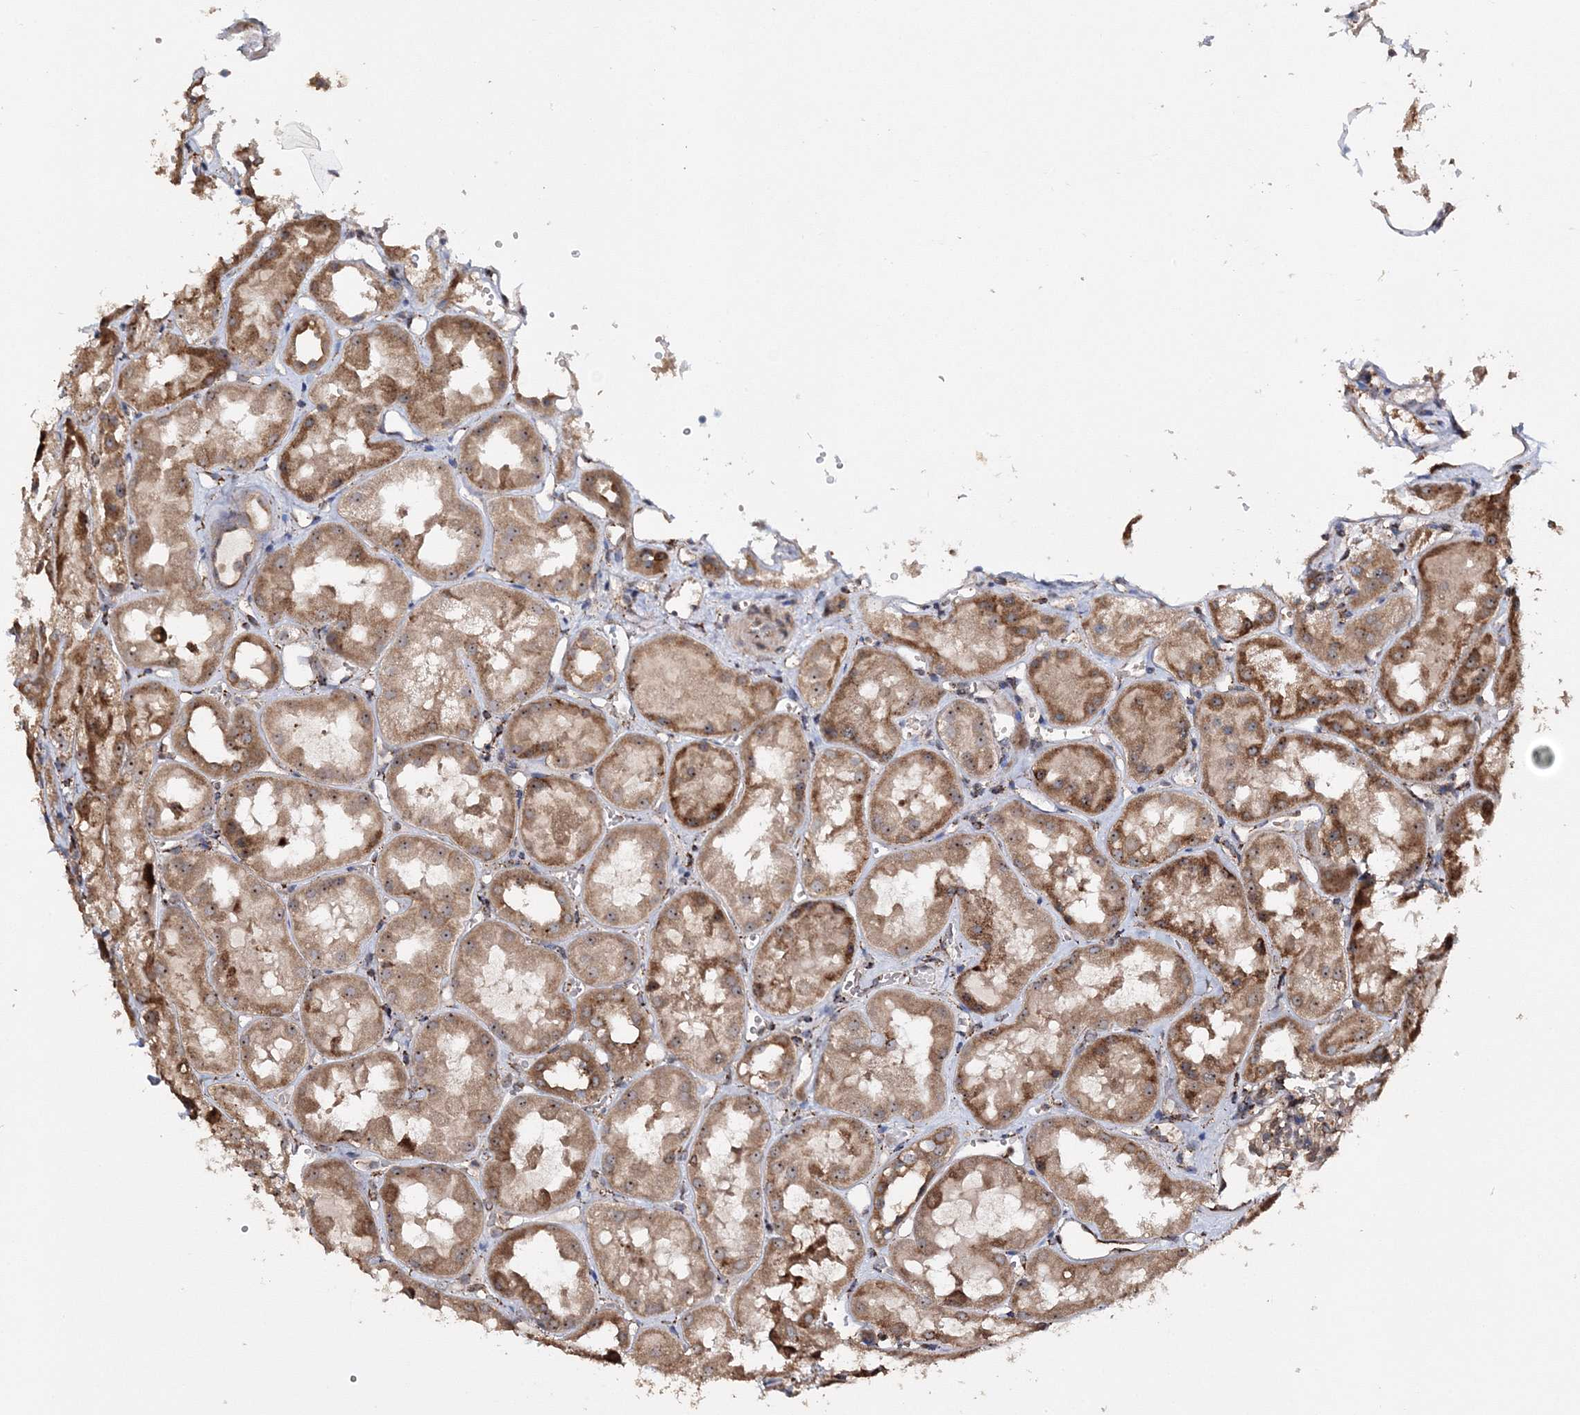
{"staining": {"intensity": "moderate", "quantity": ">75%", "location": "cytoplasmic/membranous"}, "tissue": "kidney", "cell_type": "Cells in glomeruli", "image_type": "normal", "snomed": [{"axis": "morphology", "description": "Normal tissue, NOS"}, {"axis": "topography", "description": "Kidney"}], "caption": "Moderate cytoplasmic/membranous positivity is present in approximately >75% of cells in glomeruli in unremarkable kidney. Using DAB (3,3'-diaminobenzidine) (brown) and hematoxylin (blue) stains, captured at high magnification using brightfield microscopy.", "gene": "SCRN3", "patient": {"sex": "male", "age": 16}}